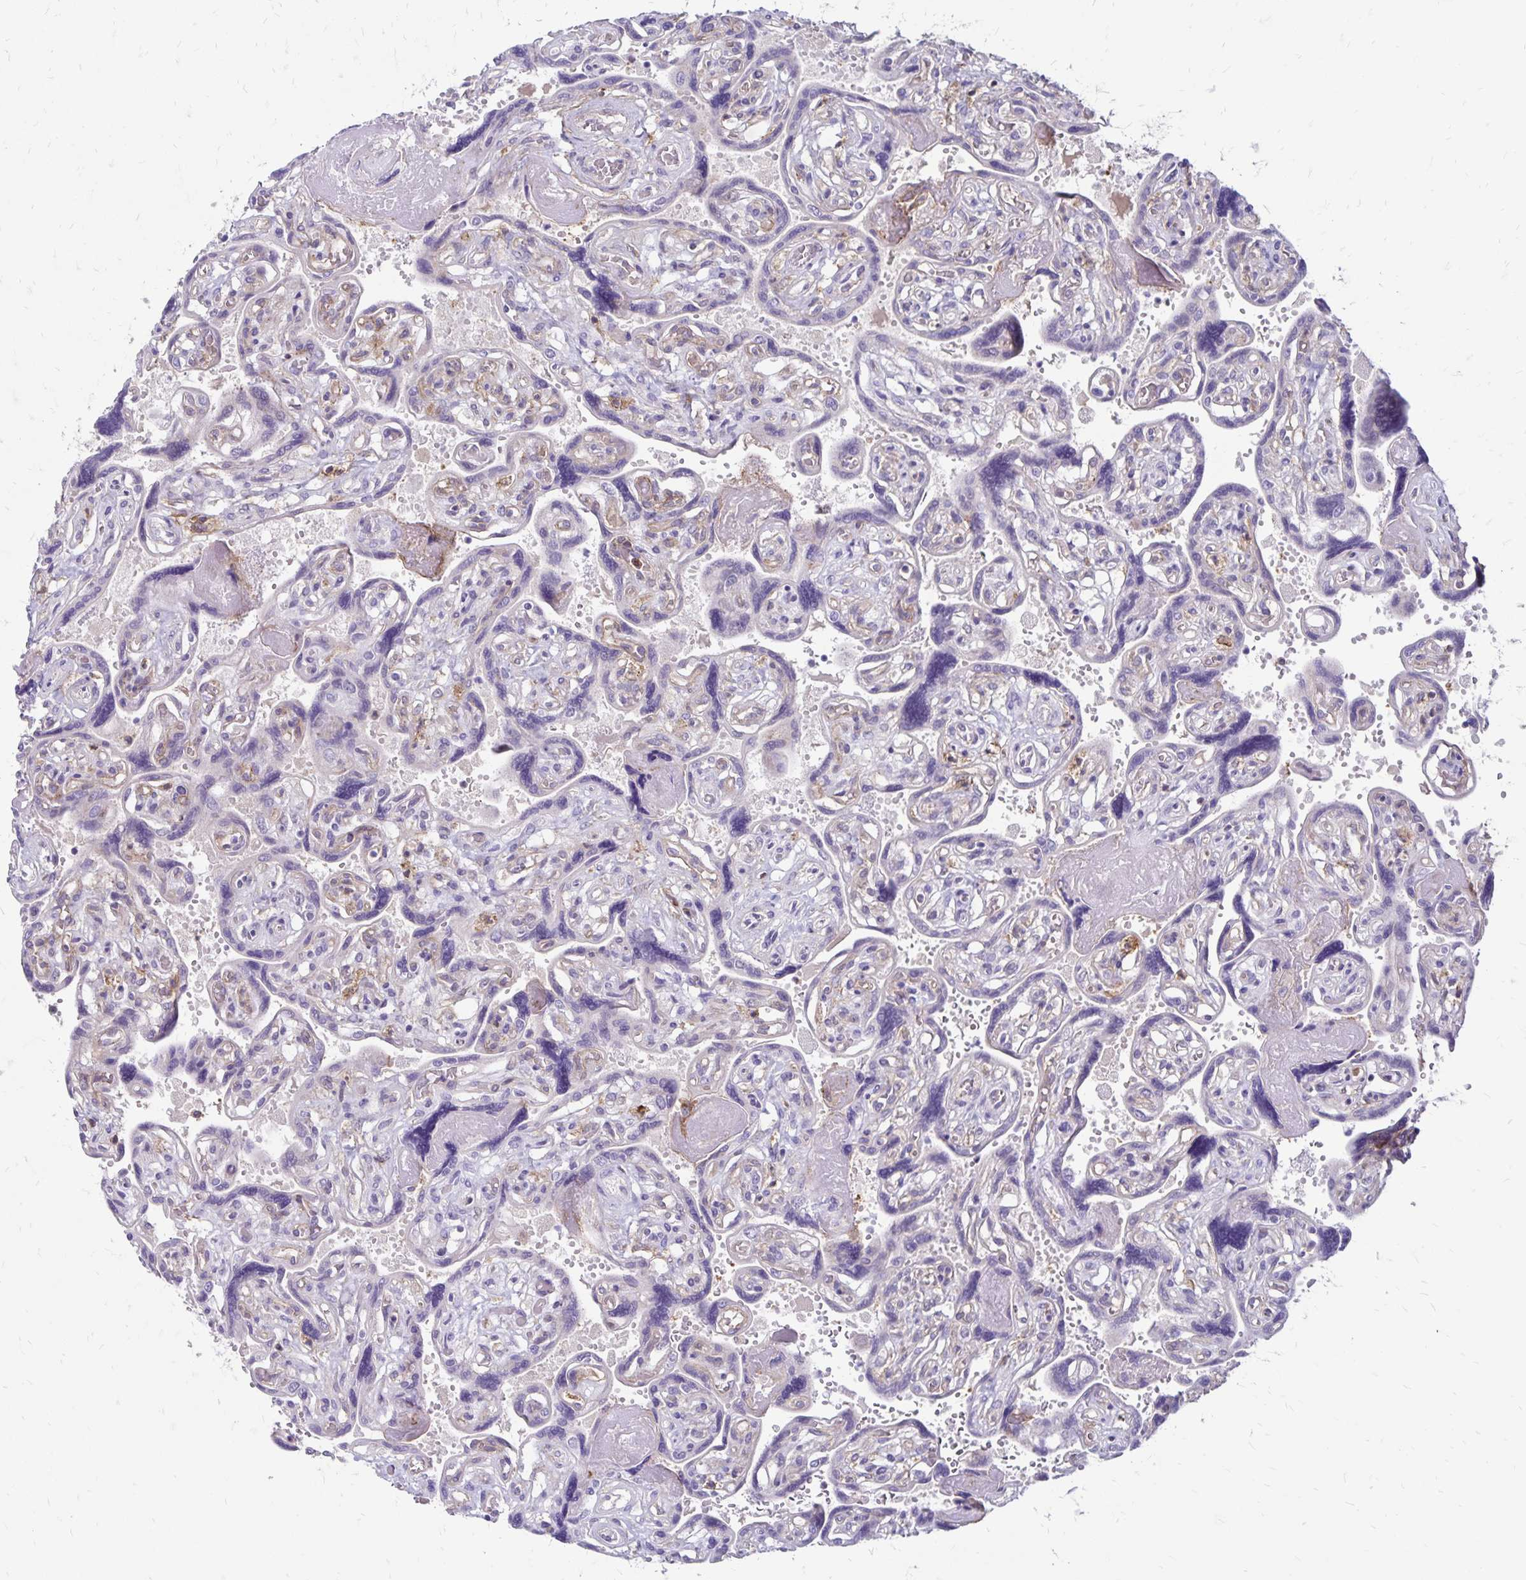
{"staining": {"intensity": "negative", "quantity": "none", "location": "none"}, "tissue": "placenta", "cell_type": "Decidual cells", "image_type": "normal", "snomed": [{"axis": "morphology", "description": "Normal tissue, NOS"}, {"axis": "topography", "description": "Placenta"}], "caption": "An immunohistochemistry (IHC) photomicrograph of normal placenta is shown. There is no staining in decidual cells of placenta.", "gene": "TNS3", "patient": {"sex": "female", "age": 32}}